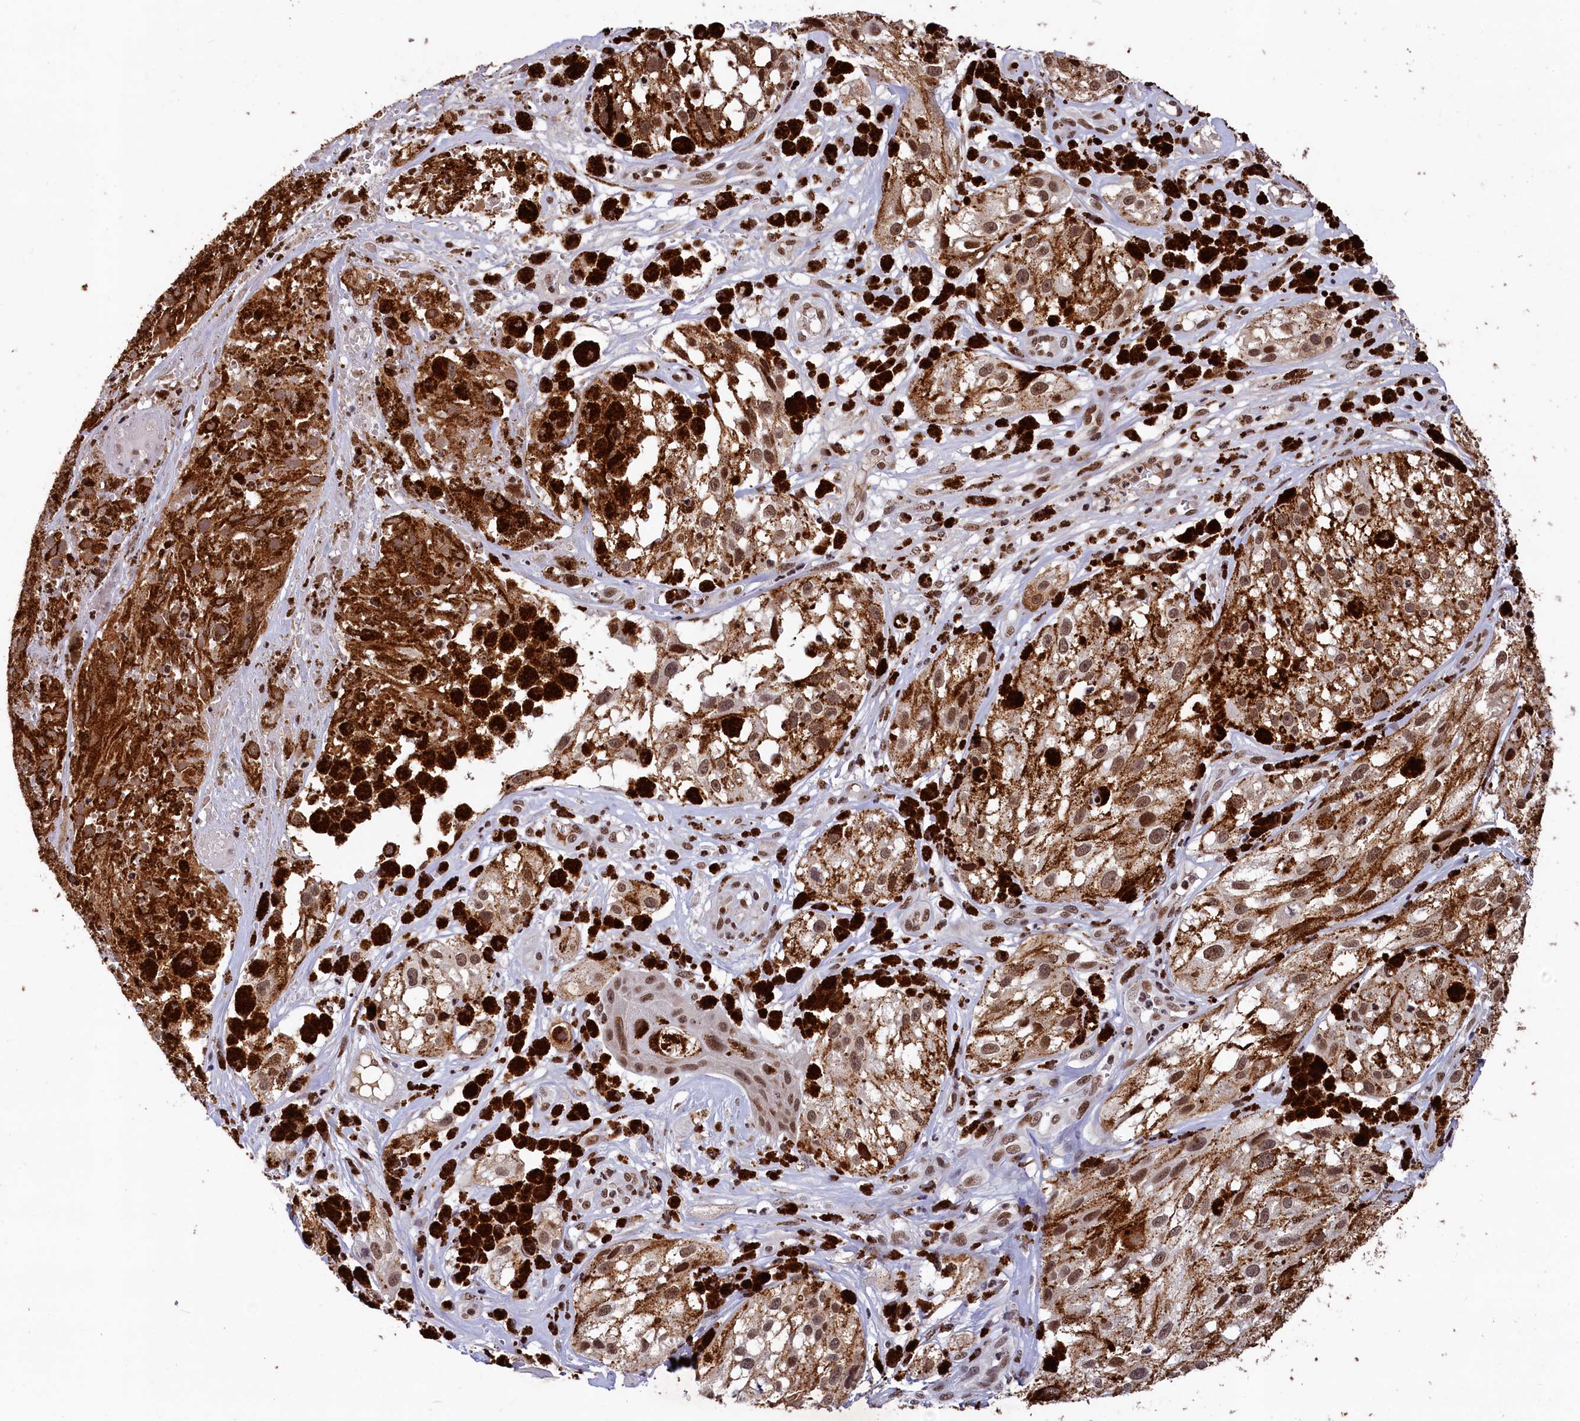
{"staining": {"intensity": "moderate", "quantity": ">75%", "location": "cytoplasmic/membranous,nuclear"}, "tissue": "melanoma", "cell_type": "Tumor cells", "image_type": "cancer", "snomed": [{"axis": "morphology", "description": "Malignant melanoma, NOS"}, {"axis": "topography", "description": "Skin"}], "caption": "Immunohistochemical staining of melanoma shows moderate cytoplasmic/membranous and nuclear protein positivity in approximately >75% of tumor cells. The staining was performed using DAB, with brown indicating positive protein expression. Nuclei are stained blue with hematoxylin.", "gene": "FAM217B", "patient": {"sex": "male", "age": 88}}